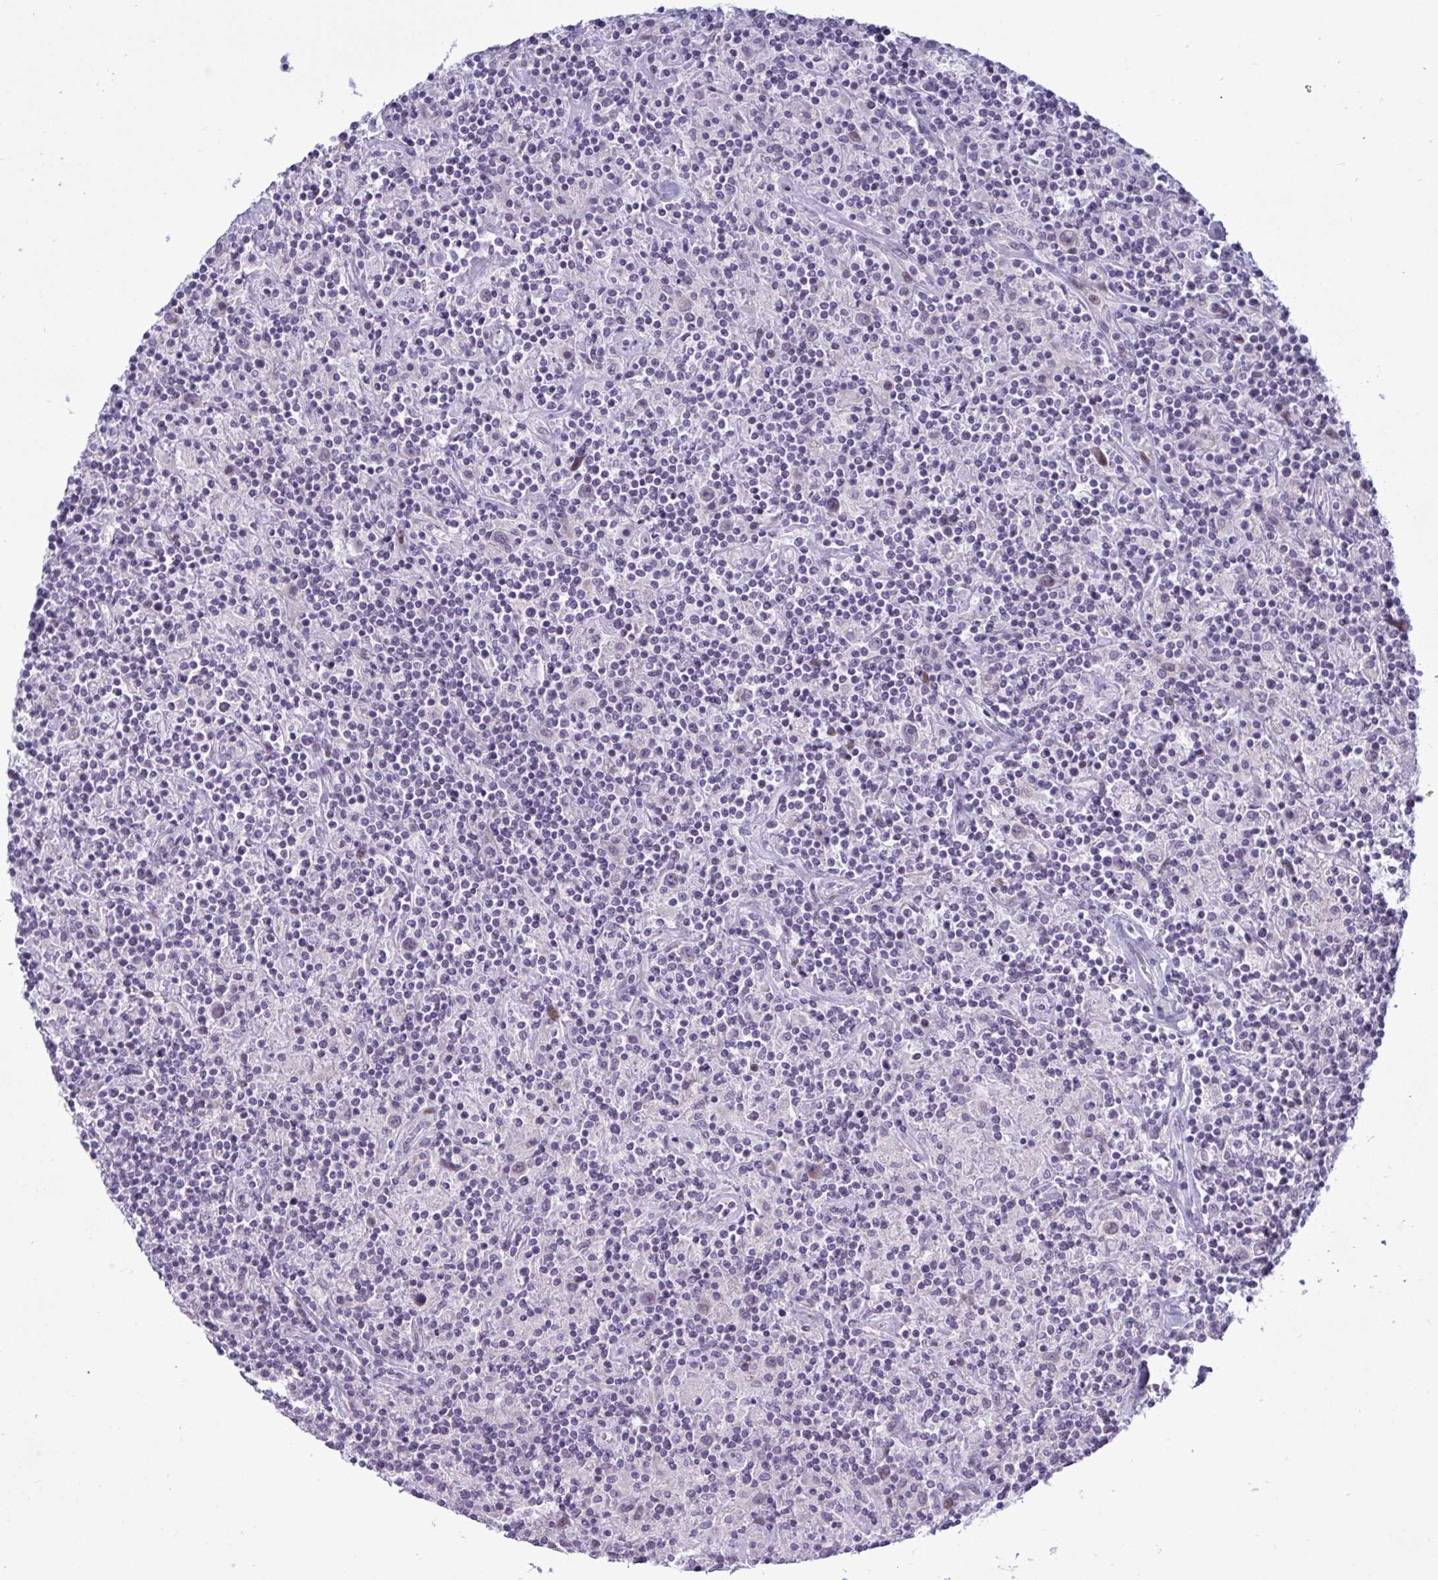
{"staining": {"intensity": "negative", "quantity": "none", "location": "none"}, "tissue": "lymphoma", "cell_type": "Tumor cells", "image_type": "cancer", "snomed": [{"axis": "morphology", "description": "Hodgkin's disease, NOS"}, {"axis": "topography", "description": "Lymph node"}], "caption": "This is an IHC micrograph of Hodgkin's disease. There is no expression in tumor cells.", "gene": "TAB1", "patient": {"sex": "male", "age": 70}}